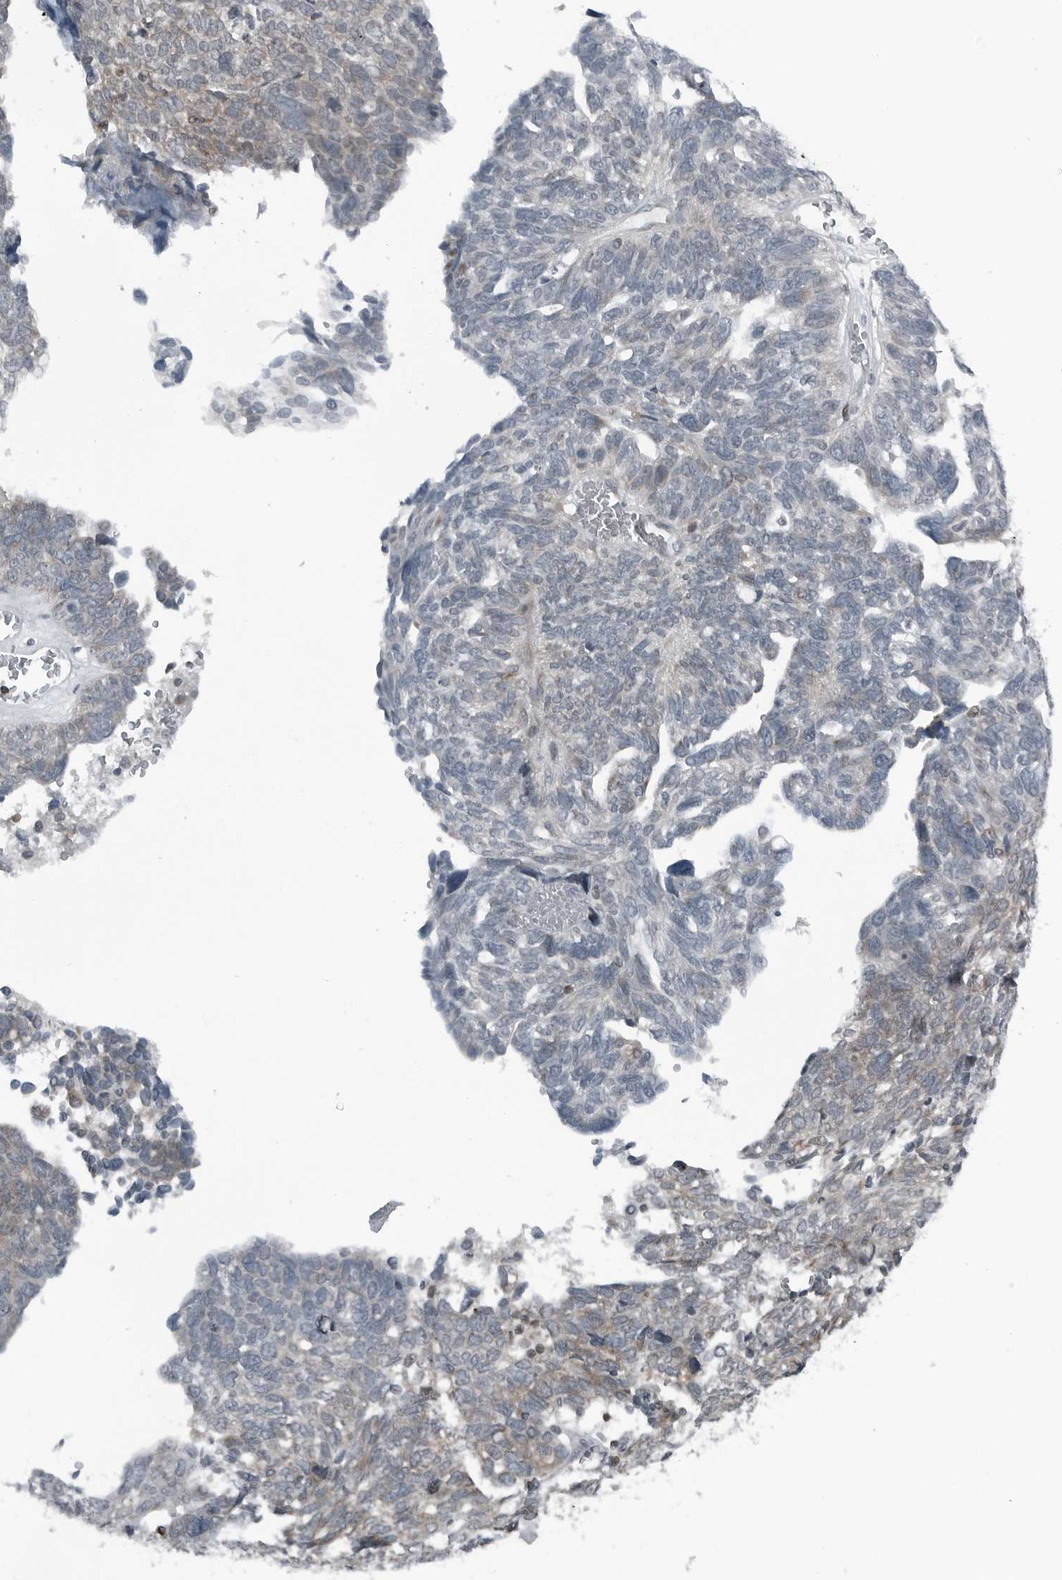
{"staining": {"intensity": "moderate", "quantity": "25%-75%", "location": "cytoplasmic/membranous"}, "tissue": "ovarian cancer", "cell_type": "Tumor cells", "image_type": "cancer", "snomed": [{"axis": "morphology", "description": "Cystadenocarcinoma, serous, NOS"}, {"axis": "topography", "description": "Ovary"}], "caption": "Protein staining displays moderate cytoplasmic/membranous positivity in approximately 25%-75% of tumor cells in ovarian cancer (serous cystadenocarcinoma).", "gene": "GAK", "patient": {"sex": "female", "age": 79}}